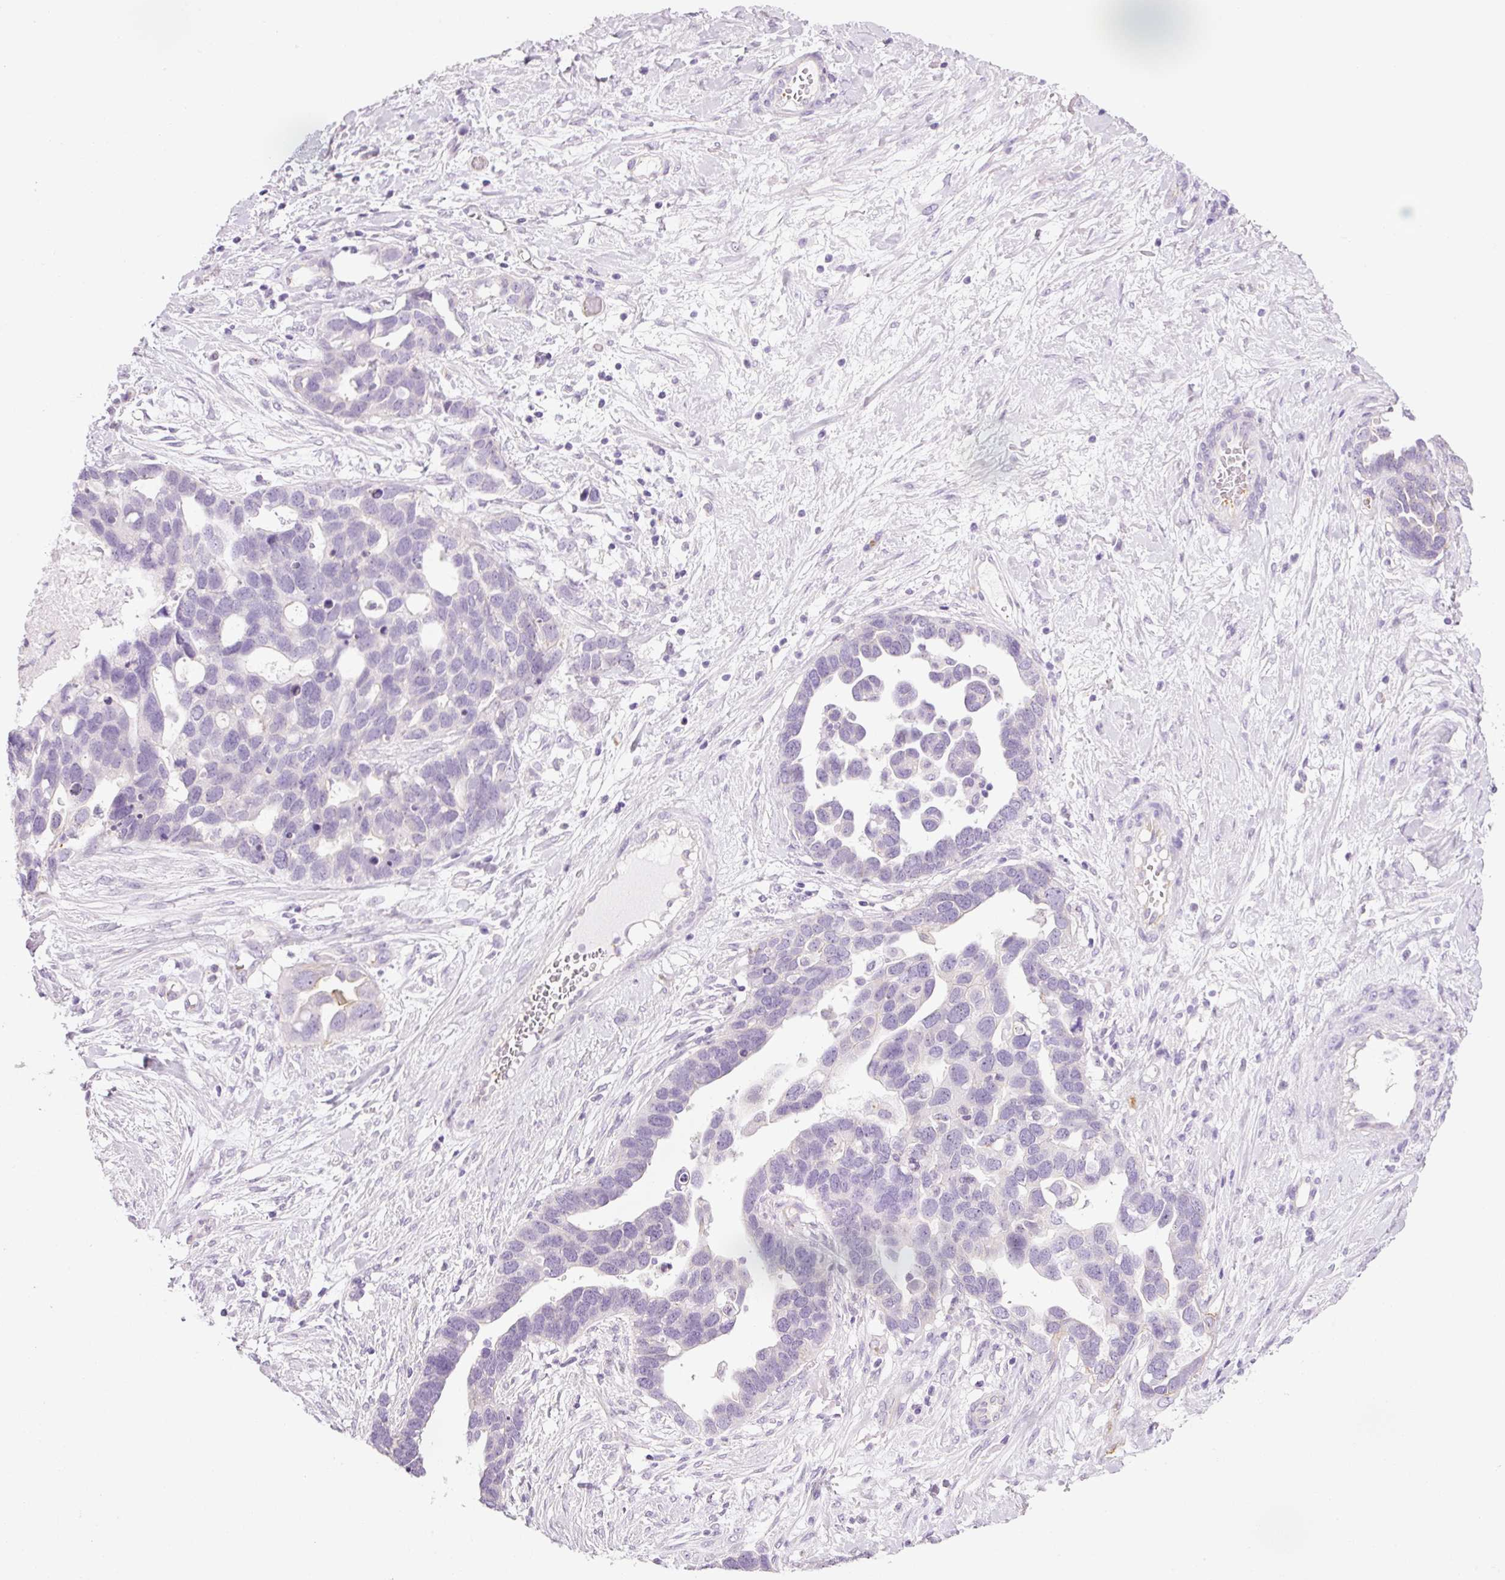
{"staining": {"intensity": "negative", "quantity": "none", "location": "none"}, "tissue": "ovarian cancer", "cell_type": "Tumor cells", "image_type": "cancer", "snomed": [{"axis": "morphology", "description": "Cystadenocarcinoma, serous, NOS"}, {"axis": "topography", "description": "Ovary"}], "caption": "Ovarian cancer (serous cystadenocarcinoma) was stained to show a protein in brown. There is no significant expression in tumor cells.", "gene": "HSPA4L", "patient": {"sex": "female", "age": 54}}